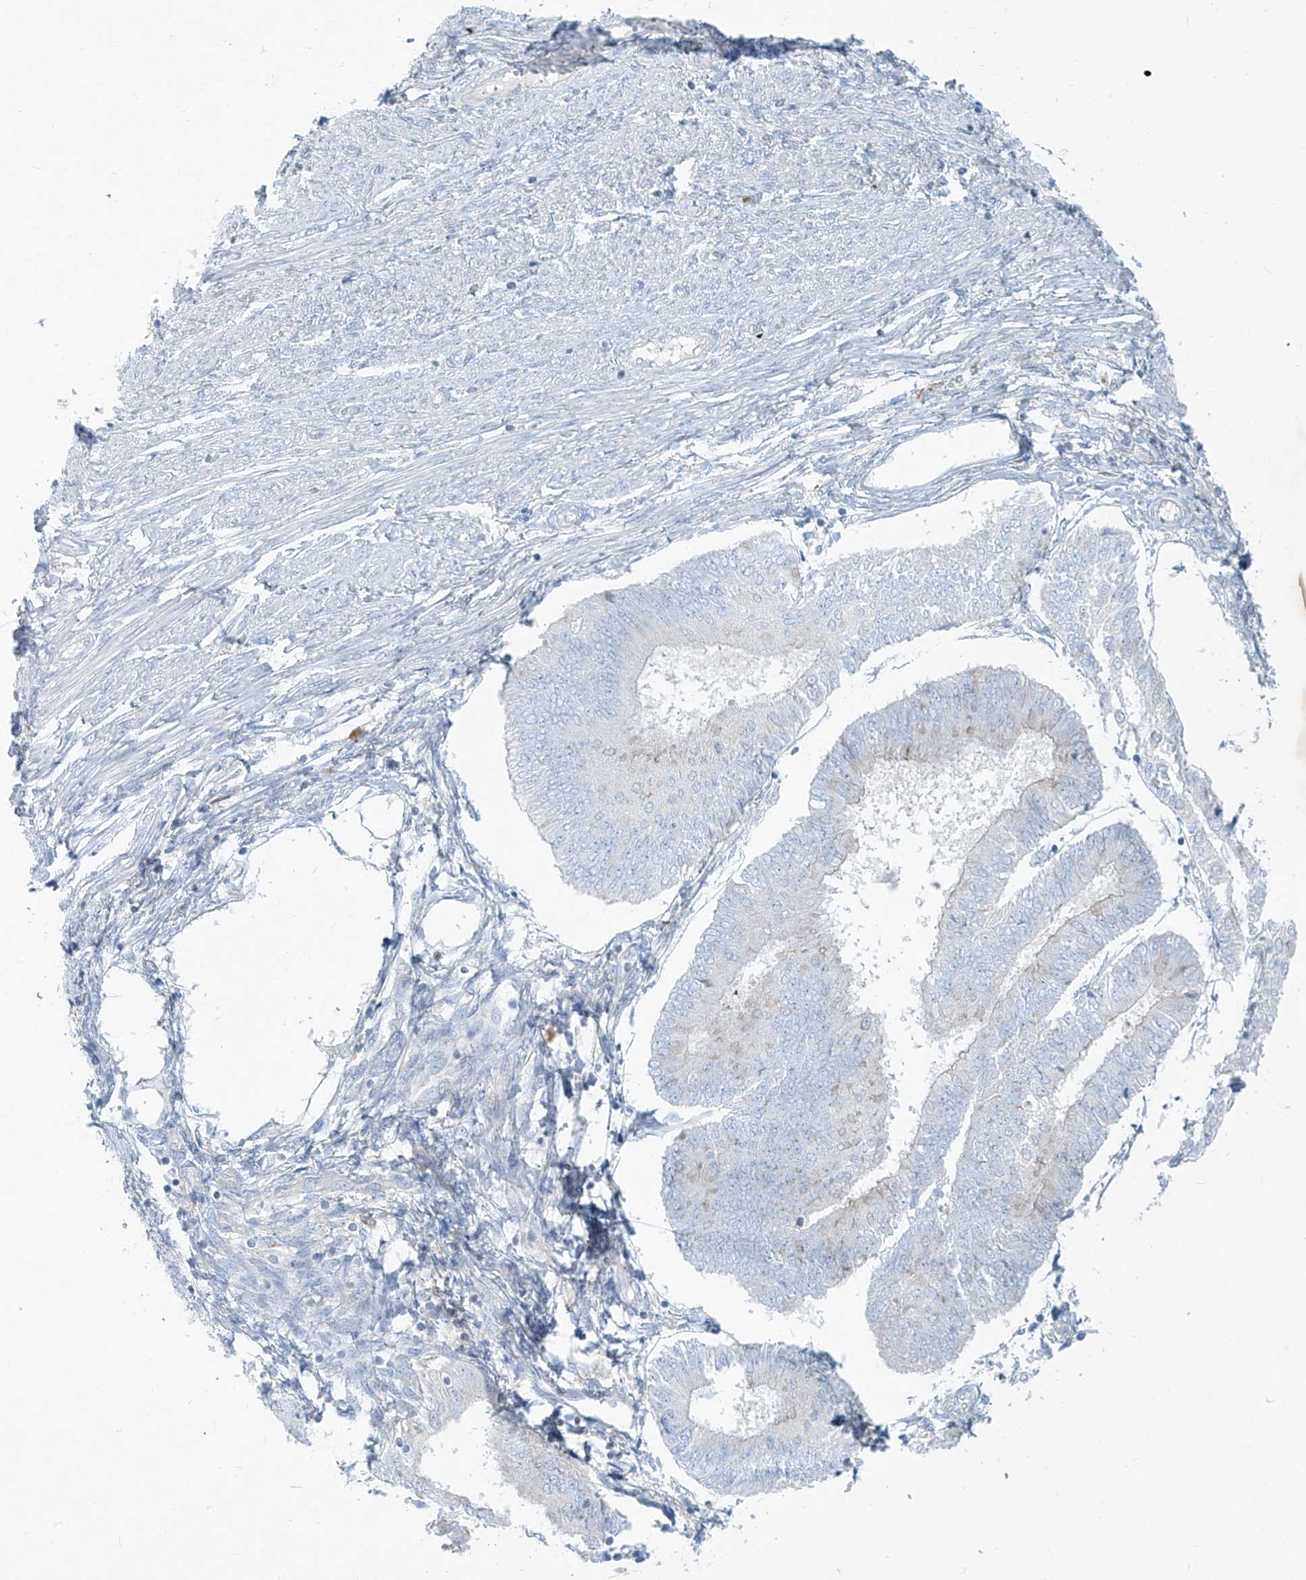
{"staining": {"intensity": "negative", "quantity": "none", "location": "none"}, "tissue": "endometrial cancer", "cell_type": "Tumor cells", "image_type": "cancer", "snomed": [{"axis": "morphology", "description": "Adenocarcinoma, NOS"}, {"axis": "topography", "description": "Endometrium"}], "caption": "Immunohistochemical staining of human adenocarcinoma (endometrial) exhibits no significant staining in tumor cells.", "gene": "DGKQ", "patient": {"sex": "female", "age": 58}}